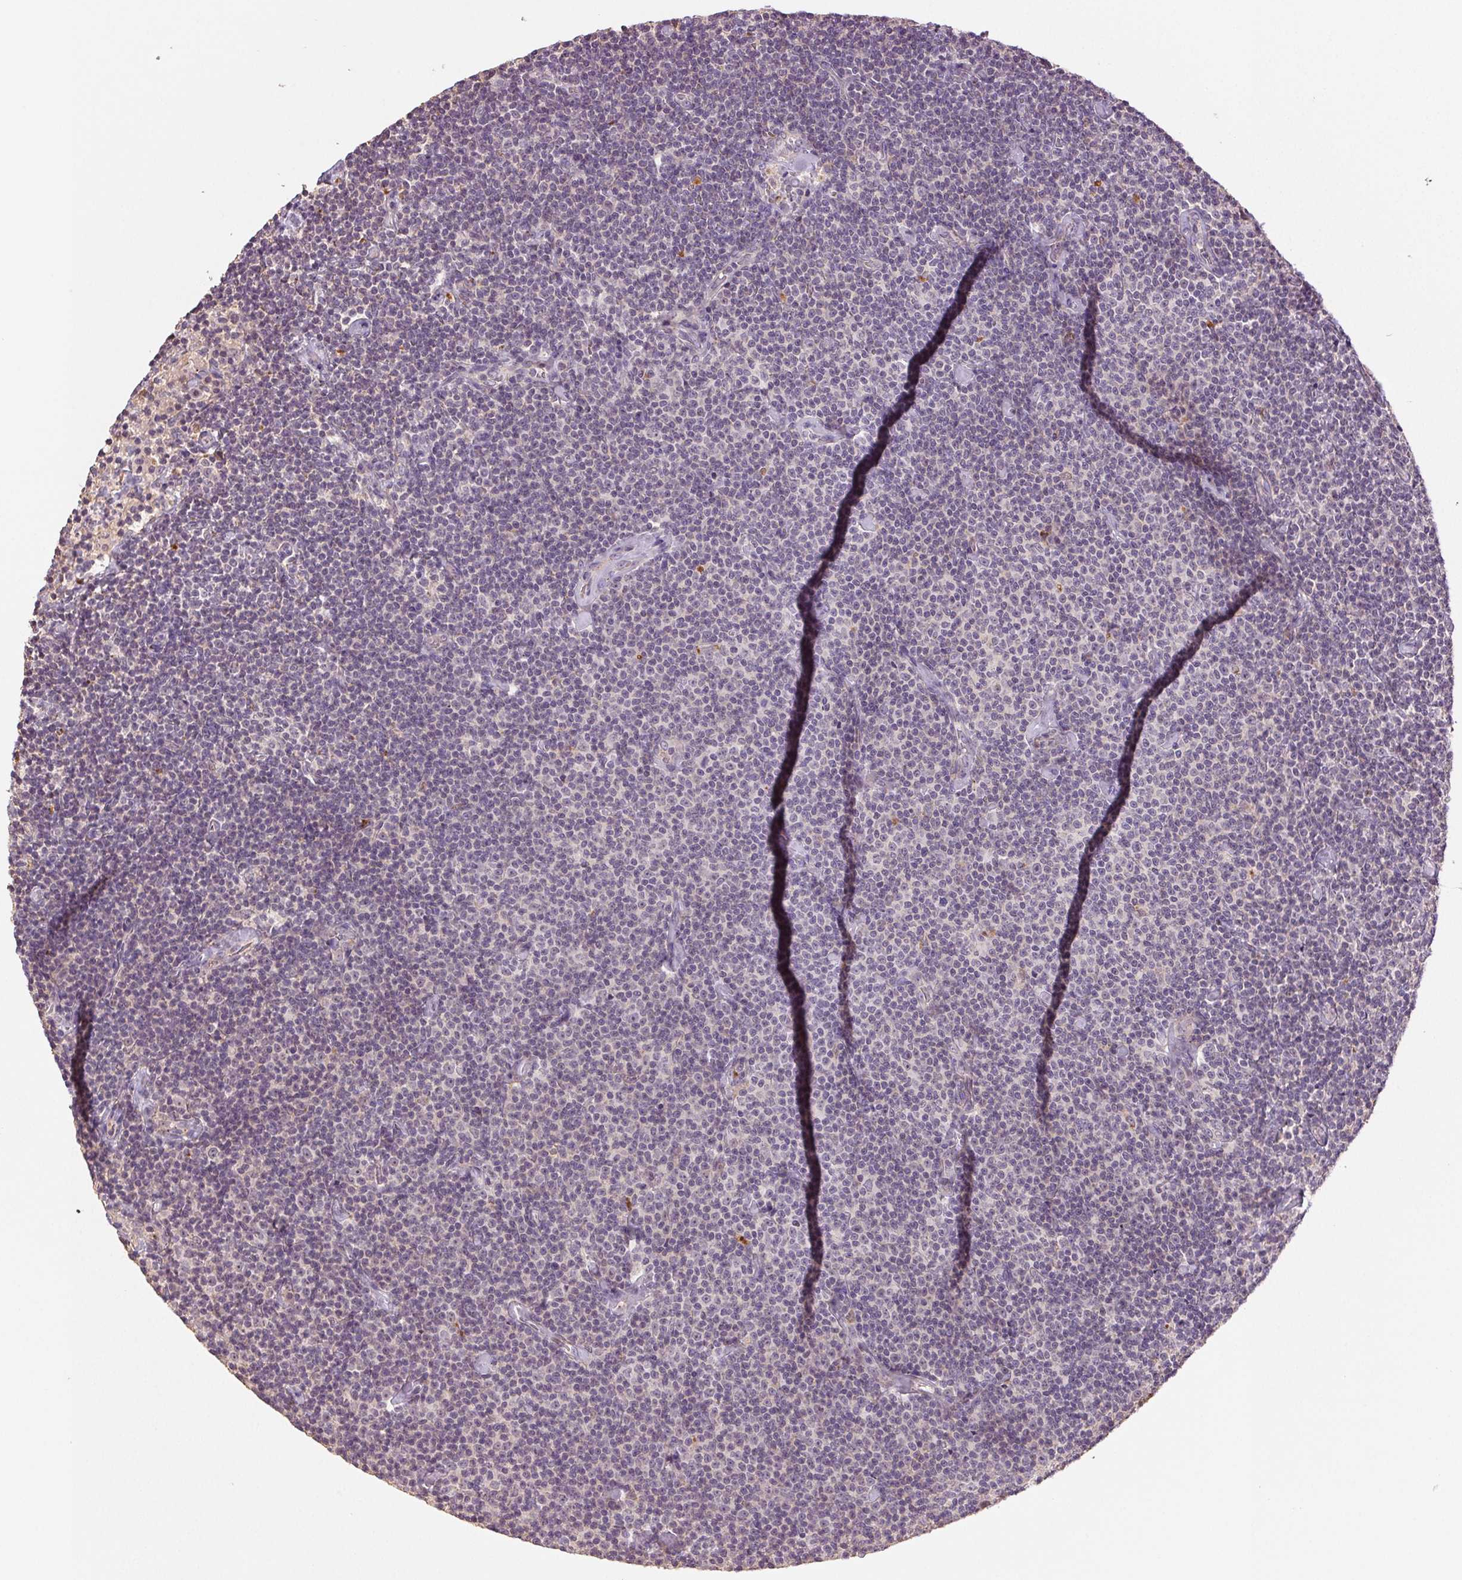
{"staining": {"intensity": "negative", "quantity": "none", "location": "none"}, "tissue": "lymphoma", "cell_type": "Tumor cells", "image_type": "cancer", "snomed": [{"axis": "morphology", "description": "Malignant lymphoma, non-Hodgkin's type, Low grade"}, {"axis": "topography", "description": "Lymph node"}], "caption": "Low-grade malignant lymphoma, non-Hodgkin's type stained for a protein using immunohistochemistry demonstrates no positivity tumor cells.", "gene": "TMEM253", "patient": {"sex": "male", "age": 81}}